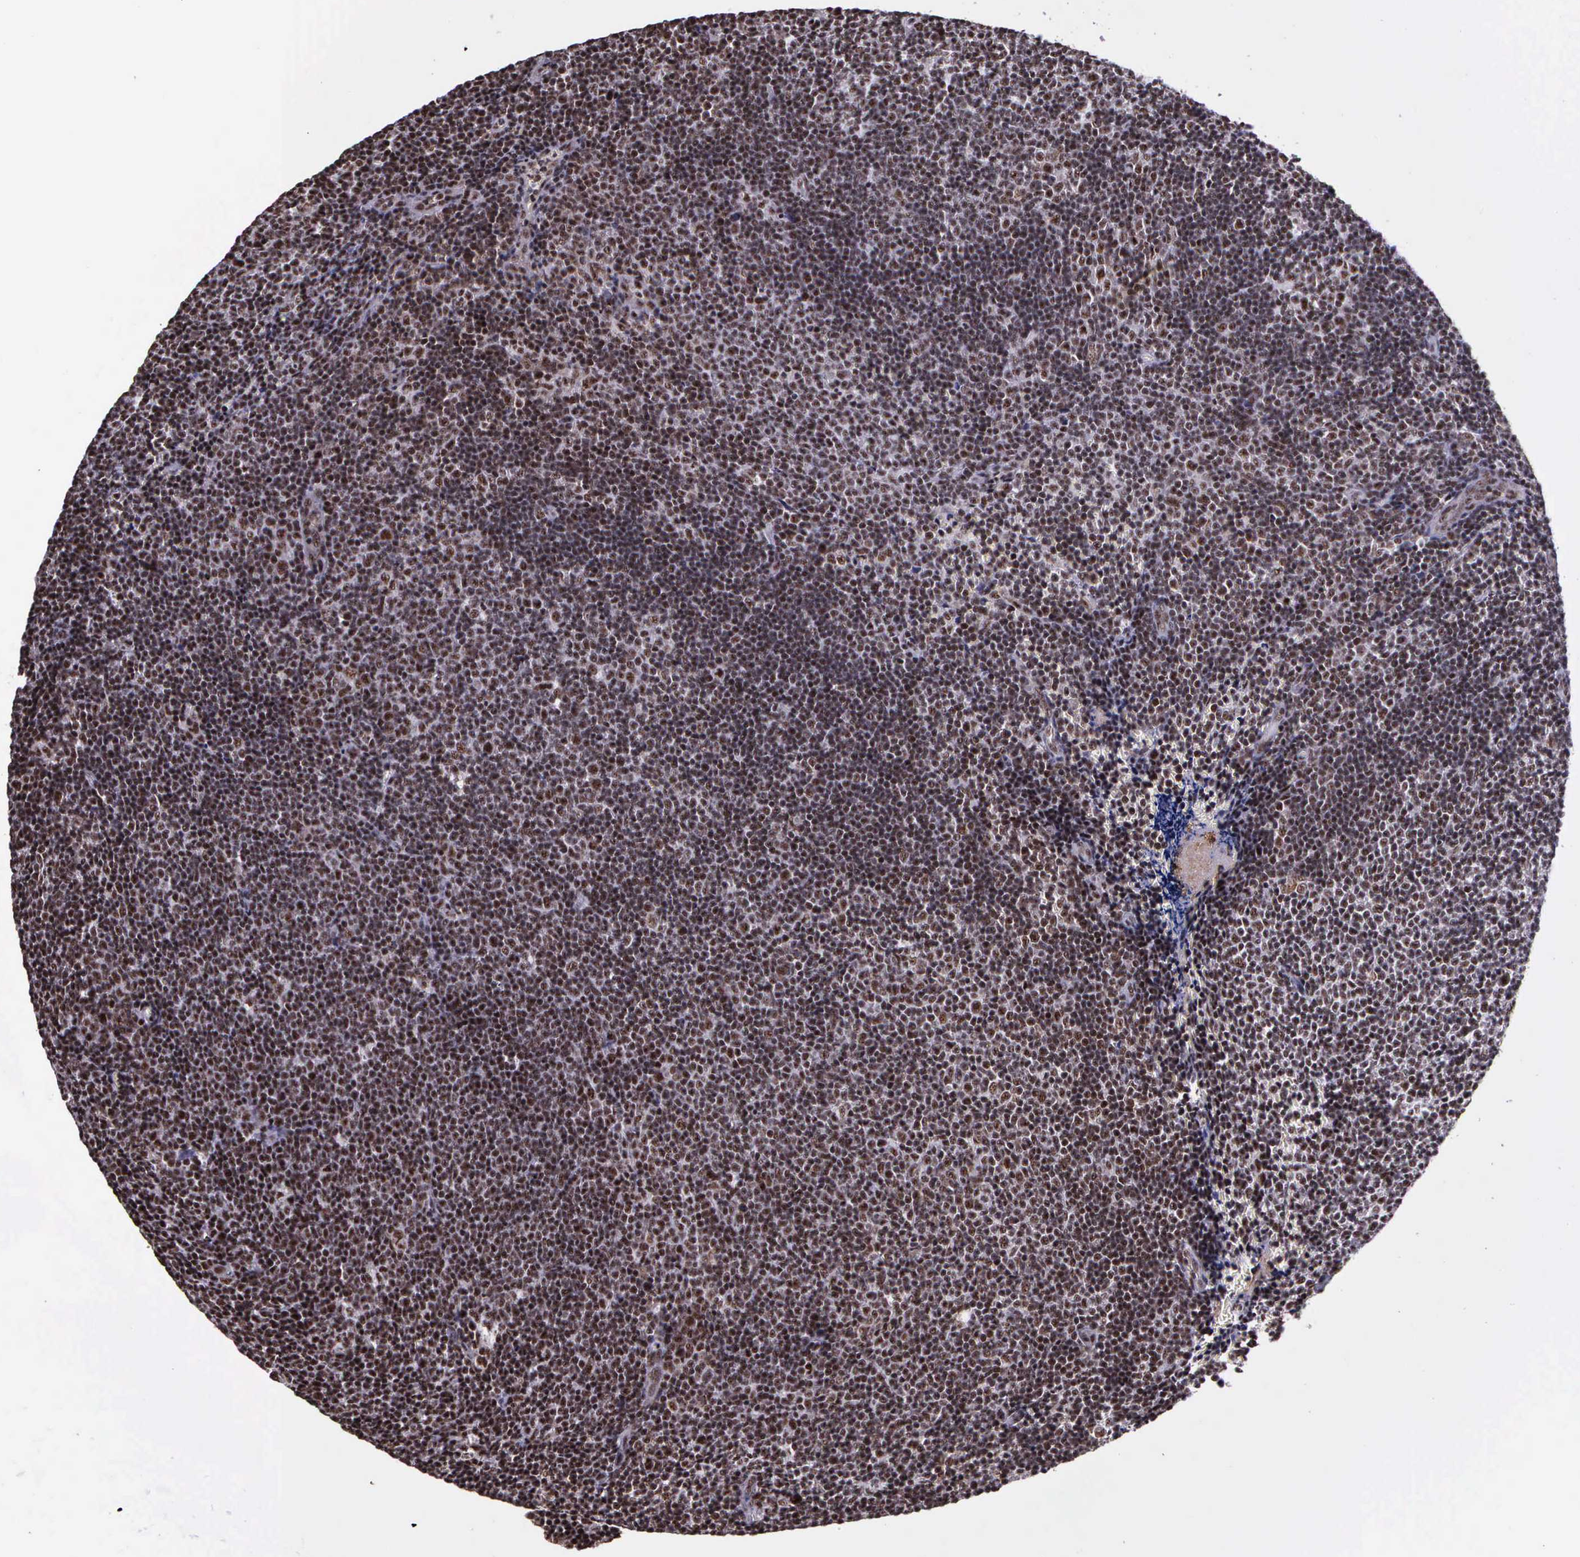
{"staining": {"intensity": "weak", "quantity": ">75%", "location": "nuclear"}, "tissue": "lymphoma", "cell_type": "Tumor cells", "image_type": "cancer", "snomed": [{"axis": "morphology", "description": "Malignant lymphoma, non-Hodgkin's type, Low grade"}, {"axis": "topography", "description": "Lymph node"}], "caption": "DAB (3,3'-diaminobenzidine) immunohistochemical staining of low-grade malignant lymphoma, non-Hodgkin's type exhibits weak nuclear protein staining in about >75% of tumor cells. Ihc stains the protein in brown and the nuclei are stained blue.", "gene": "FAM47A", "patient": {"sex": "male", "age": 49}}